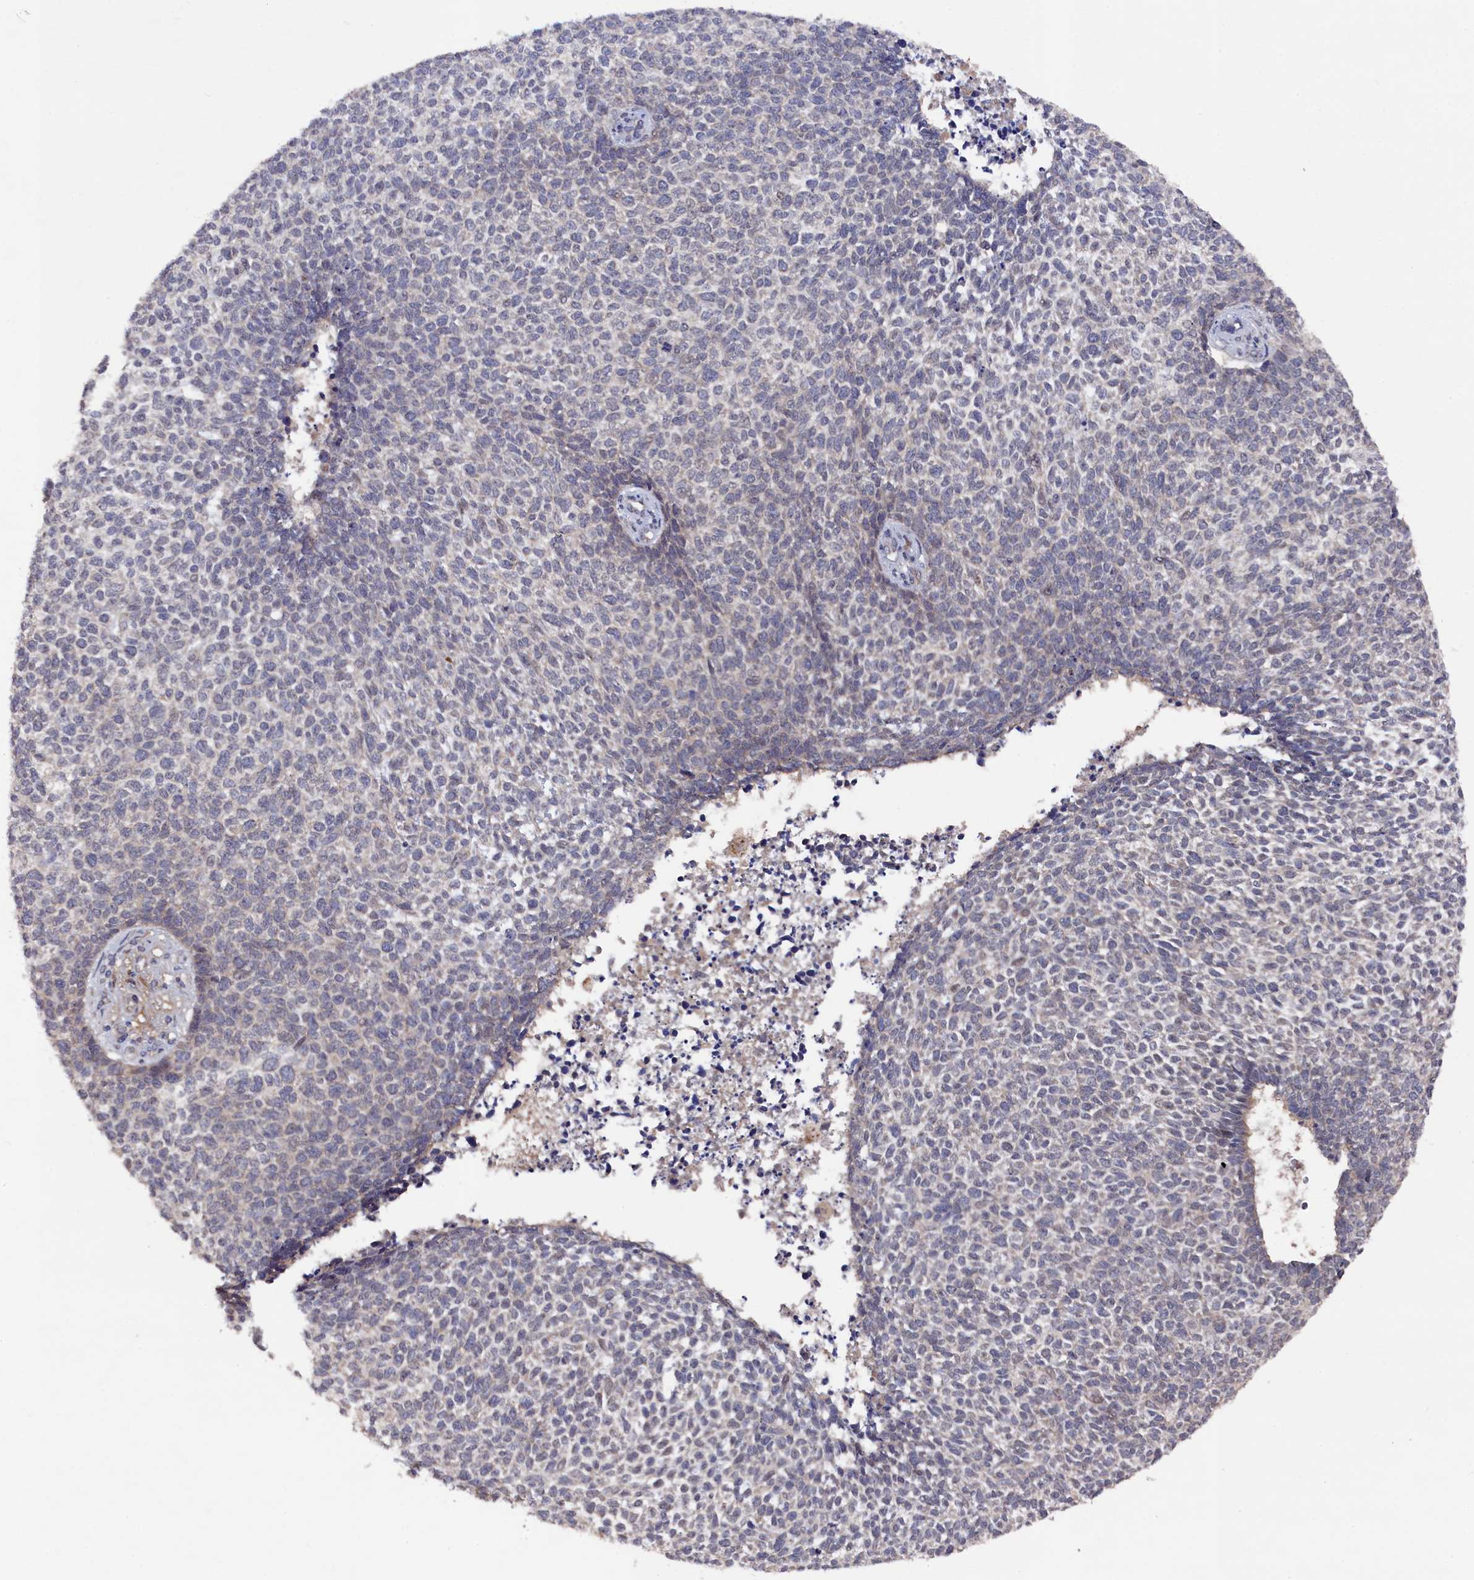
{"staining": {"intensity": "negative", "quantity": "none", "location": "none"}, "tissue": "skin cancer", "cell_type": "Tumor cells", "image_type": "cancer", "snomed": [{"axis": "morphology", "description": "Basal cell carcinoma"}, {"axis": "topography", "description": "Skin"}], "caption": "DAB (3,3'-diaminobenzidine) immunohistochemical staining of human skin cancer (basal cell carcinoma) reveals no significant expression in tumor cells.", "gene": "TMC5", "patient": {"sex": "female", "age": 84}}